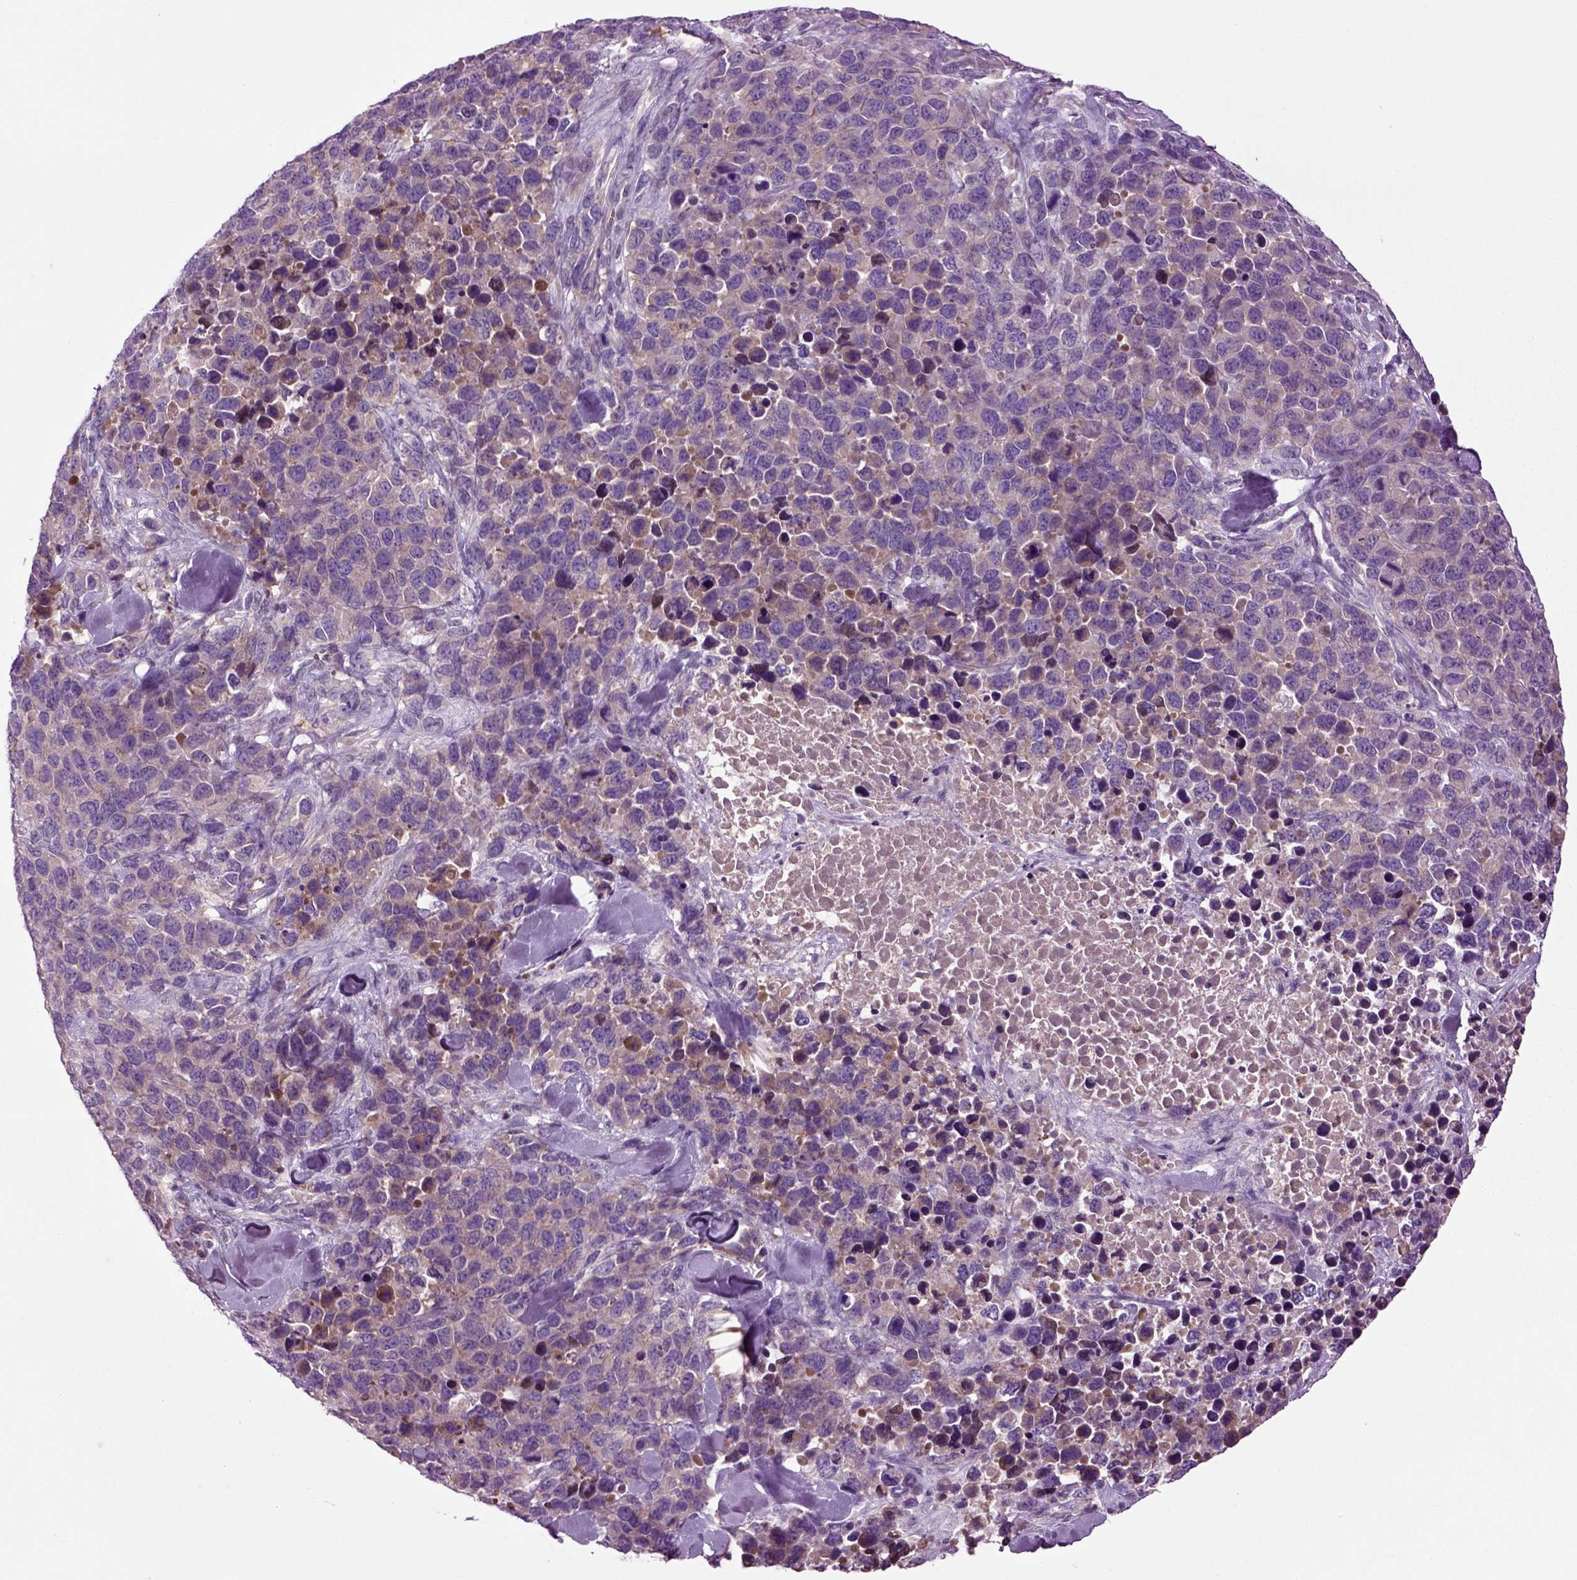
{"staining": {"intensity": "weak", "quantity": "<25%", "location": "cytoplasmic/membranous"}, "tissue": "melanoma", "cell_type": "Tumor cells", "image_type": "cancer", "snomed": [{"axis": "morphology", "description": "Malignant melanoma, Metastatic site"}, {"axis": "topography", "description": "Skin"}], "caption": "Melanoma was stained to show a protein in brown. There is no significant expression in tumor cells.", "gene": "SPON1", "patient": {"sex": "male", "age": 84}}